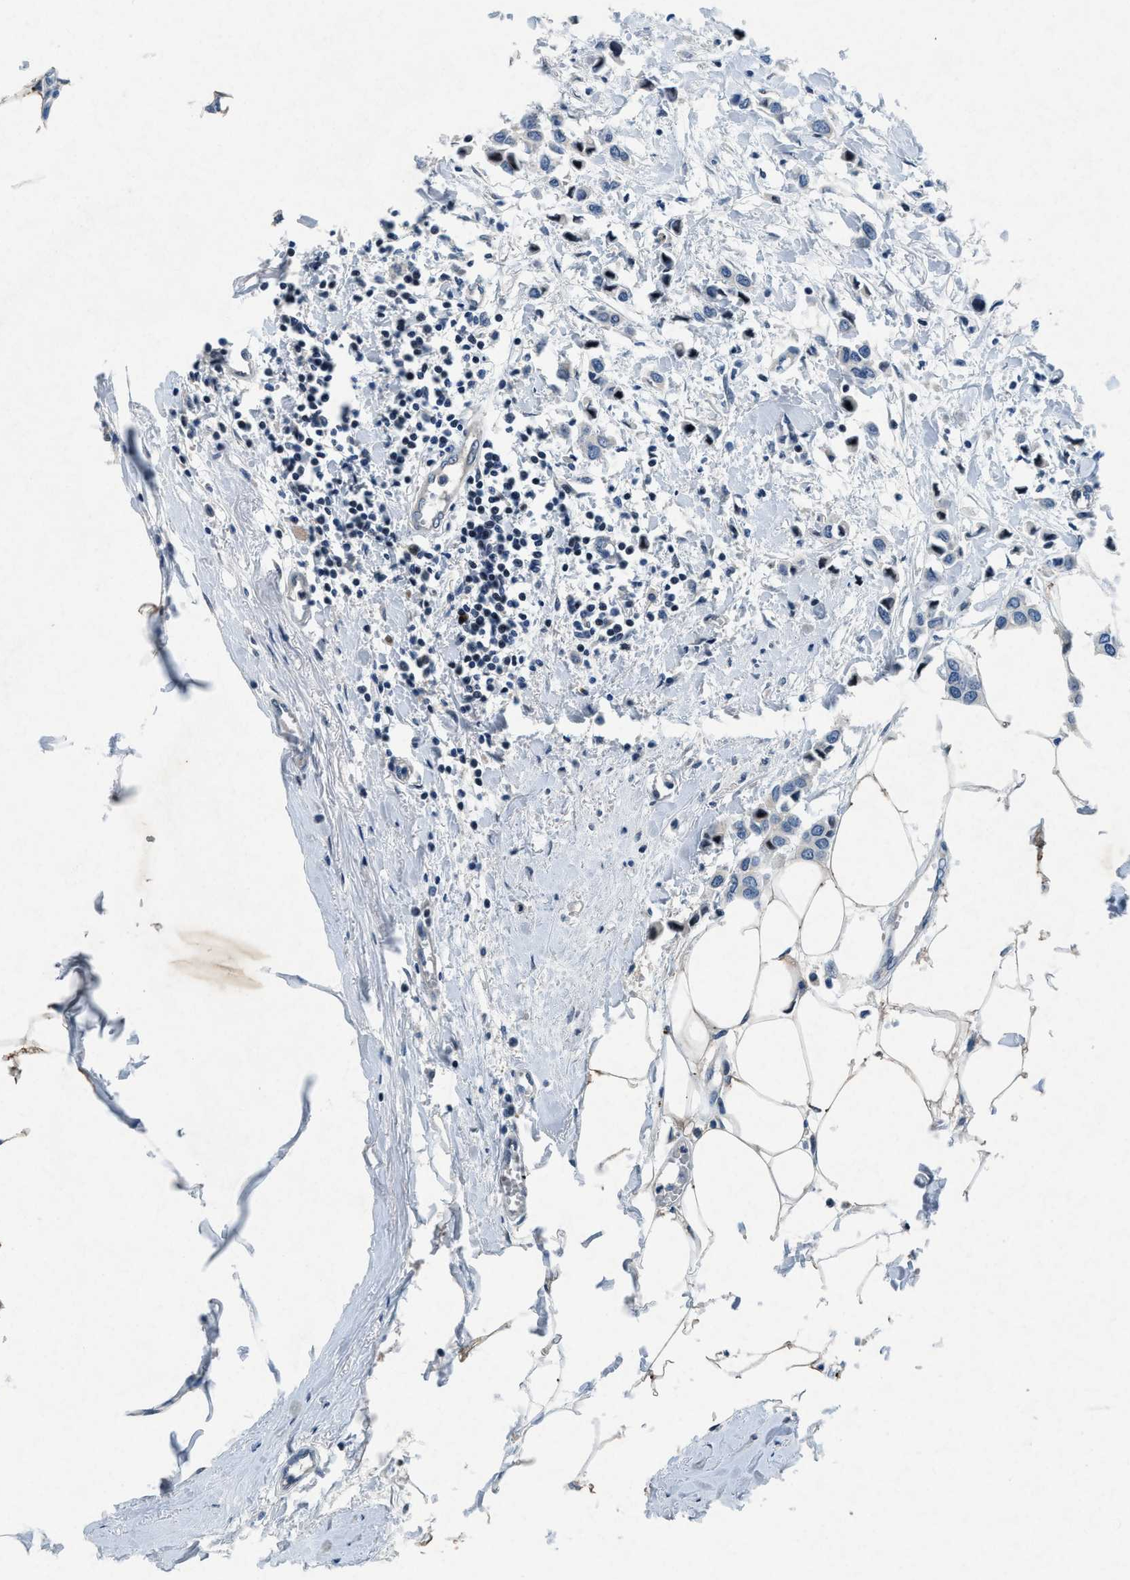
{"staining": {"intensity": "negative", "quantity": "none", "location": "none"}, "tissue": "breast cancer", "cell_type": "Tumor cells", "image_type": "cancer", "snomed": [{"axis": "morphology", "description": "Lobular carcinoma"}, {"axis": "topography", "description": "Breast"}], "caption": "Tumor cells show no significant protein expression in lobular carcinoma (breast).", "gene": "PHLDA1", "patient": {"sex": "female", "age": 51}}